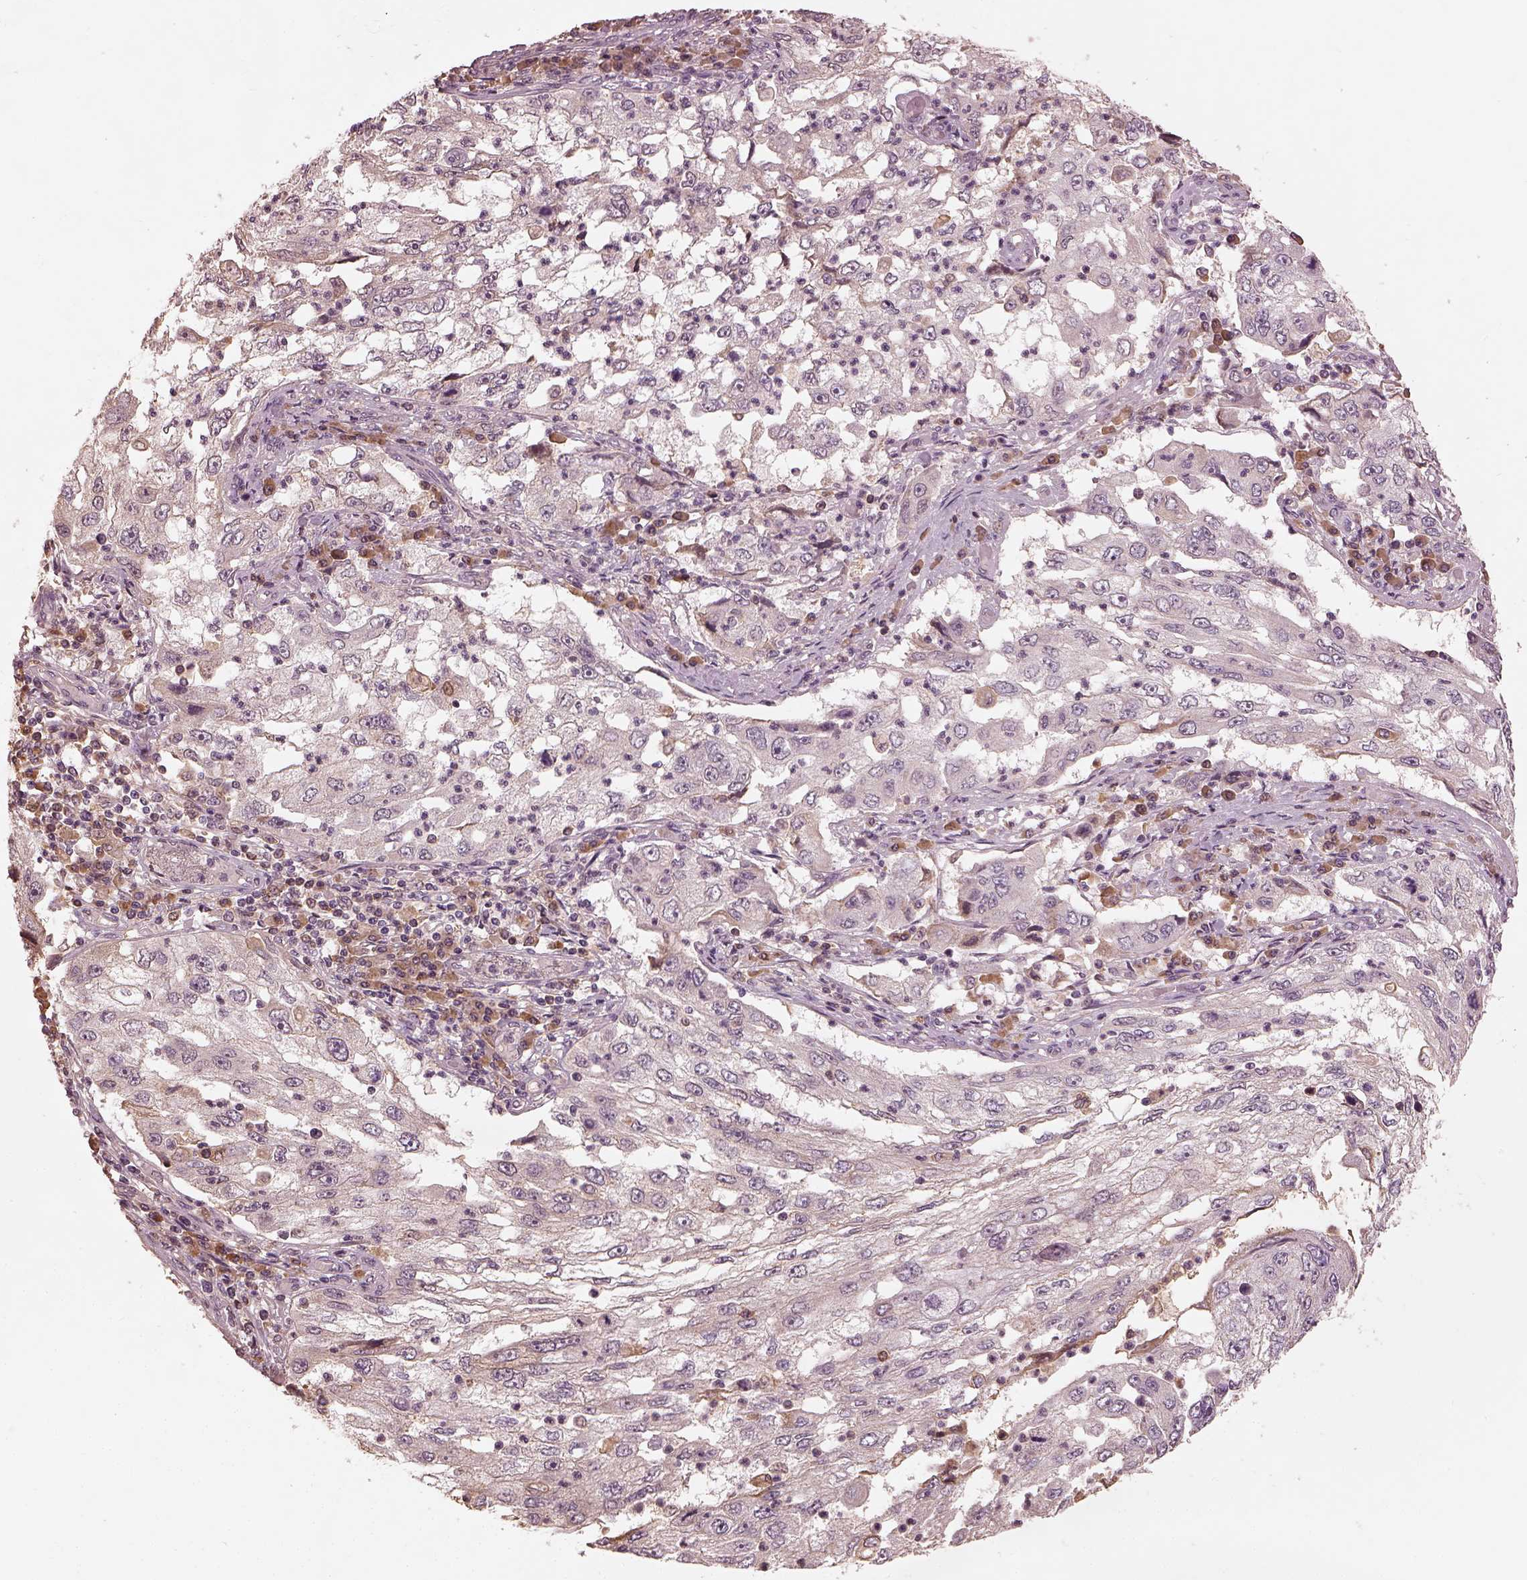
{"staining": {"intensity": "negative", "quantity": "none", "location": "none"}, "tissue": "cervical cancer", "cell_type": "Tumor cells", "image_type": "cancer", "snomed": [{"axis": "morphology", "description": "Squamous cell carcinoma, NOS"}, {"axis": "topography", "description": "Cervix"}], "caption": "Cervical cancer was stained to show a protein in brown. There is no significant expression in tumor cells.", "gene": "CALR3", "patient": {"sex": "female", "age": 36}}